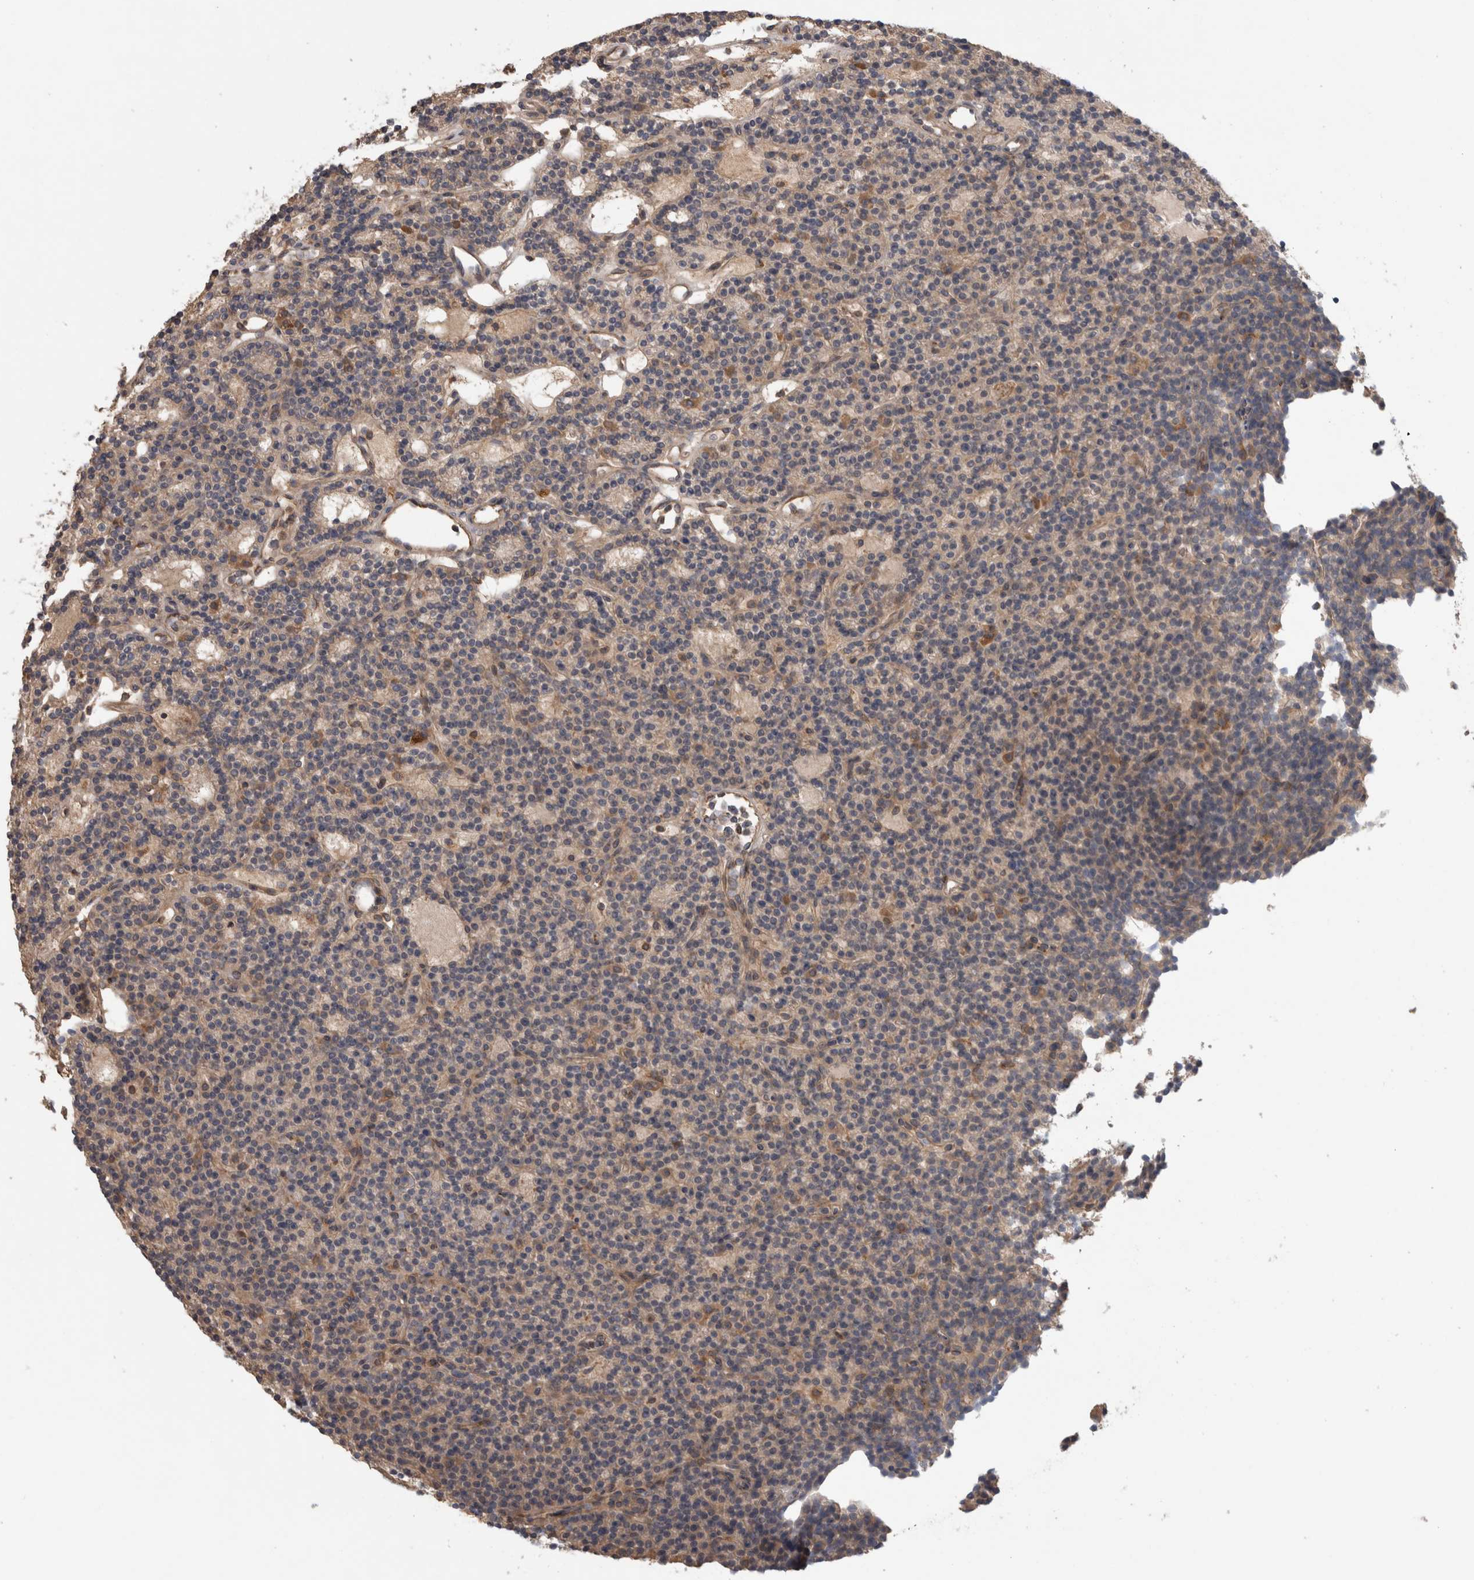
{"staining": {"intensity": "negative", "quantity": "none", "location": "none"}, "tissue": "parathyroid gland", "cell_type": "Glandular cells", "image_type": "normal", "snomed": [{"axis": "morphology", "description": "Normal tissue, NOS"}, {"axis": "topography", "description": "Parathyroid gland"}], "caption": "Immunohistochemistry (IHC) histopathology image of benign human parathyroid gland stained for a protein (brown), which exhibits no staining in glandular cells.", "gene": "TARBP1", "patient": {"sex": "male", "age": 75}}